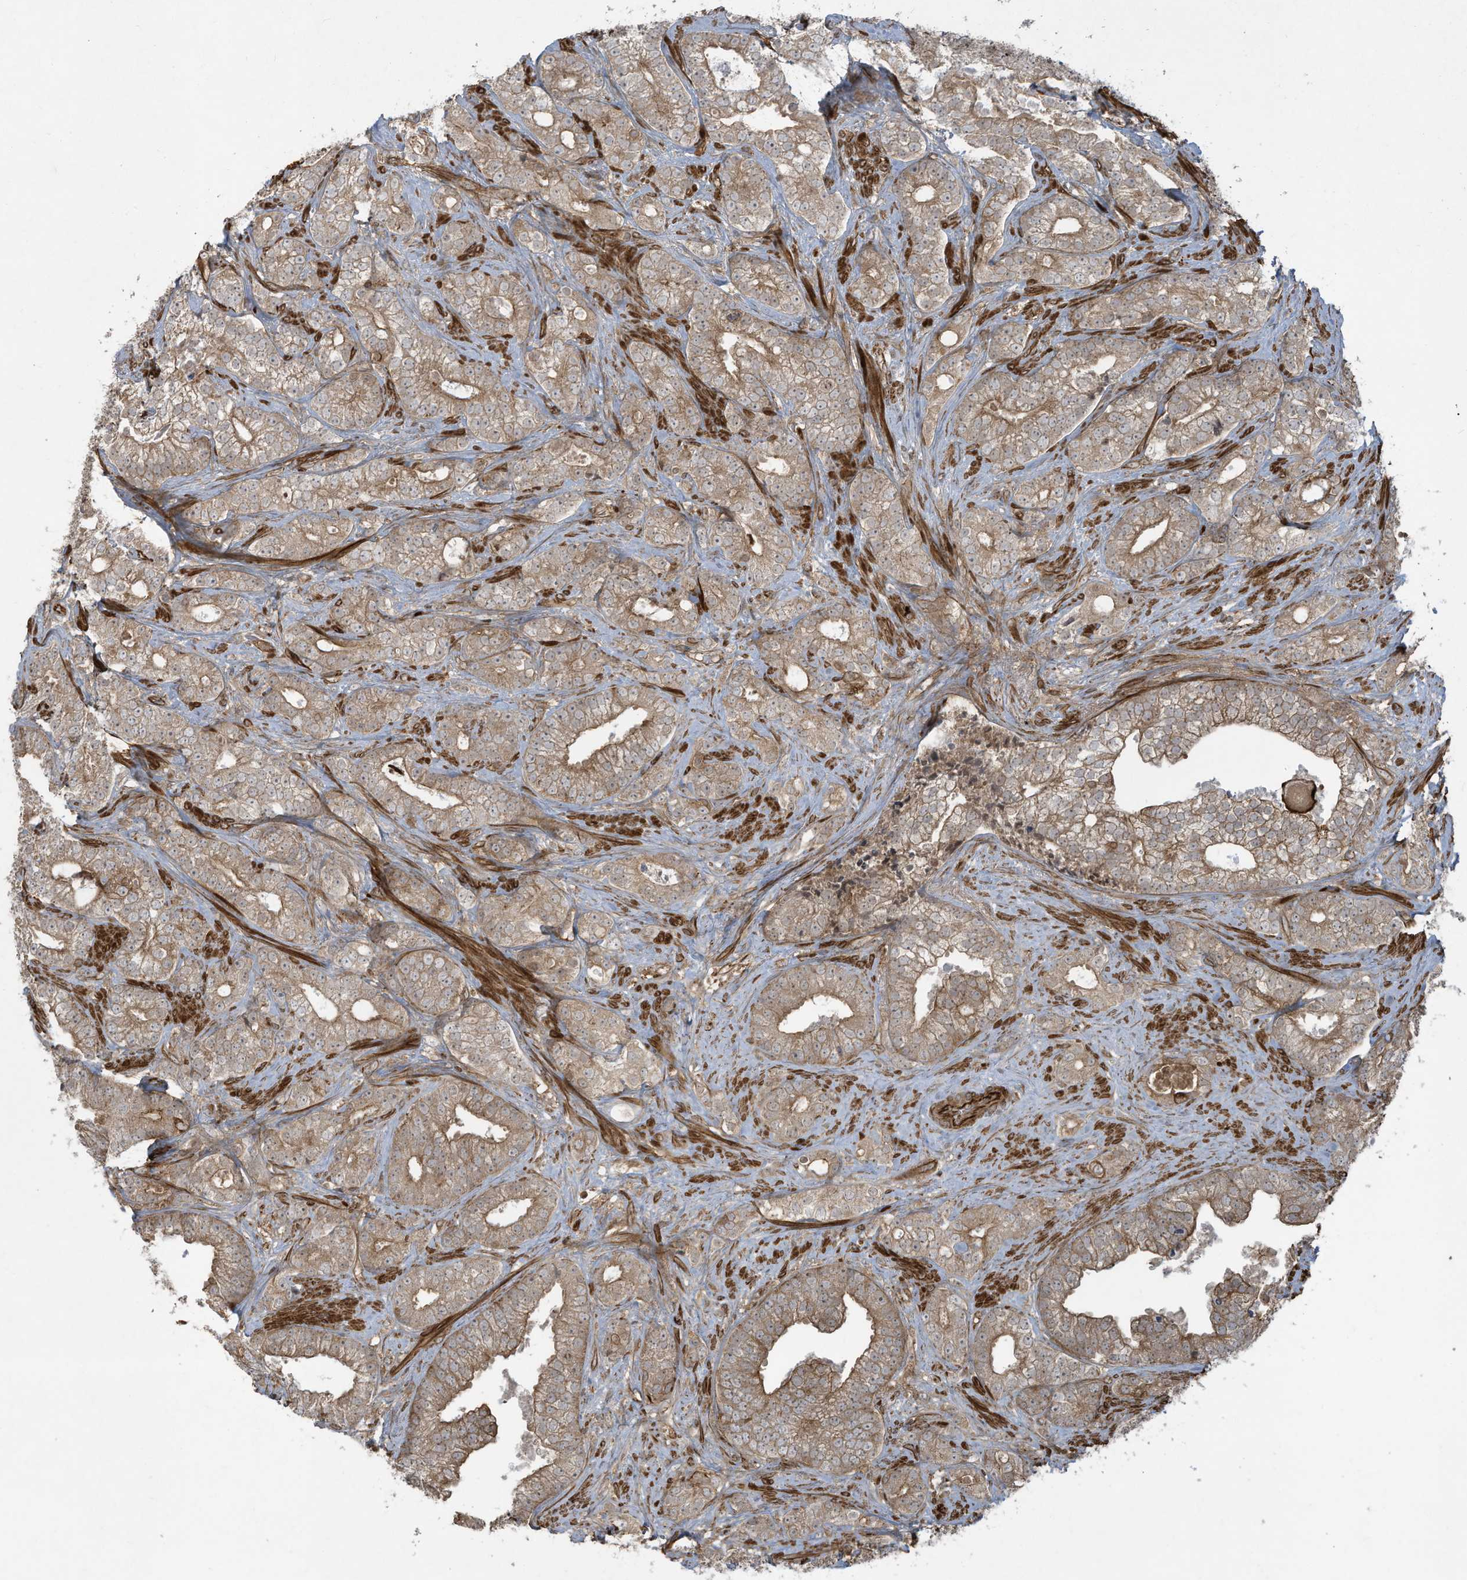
{"staining": {"intensity": "moderate", "quantity": ">75%", "location": "cytoplasmic/membranous"}, "tissue": "prostate cancer", "cell_type": "Tumor cells", "image_type": "cancer", "snomed": [{"axis": "morphology", "description": "Adenocarcinoma, High grade"}, {"axis": "topography", "description": "Prostate and seminal vesicle, NOS"}], "caption": "This micrograph reveals immunohistochemistry staining of prostate high-grade adenocarcinoma, with medium moderate cytoplasmic/membranous positivity in about >75% of tumor cells.", "gene": "DDIT4", "patient": {"sex": "male", "age": 67}}